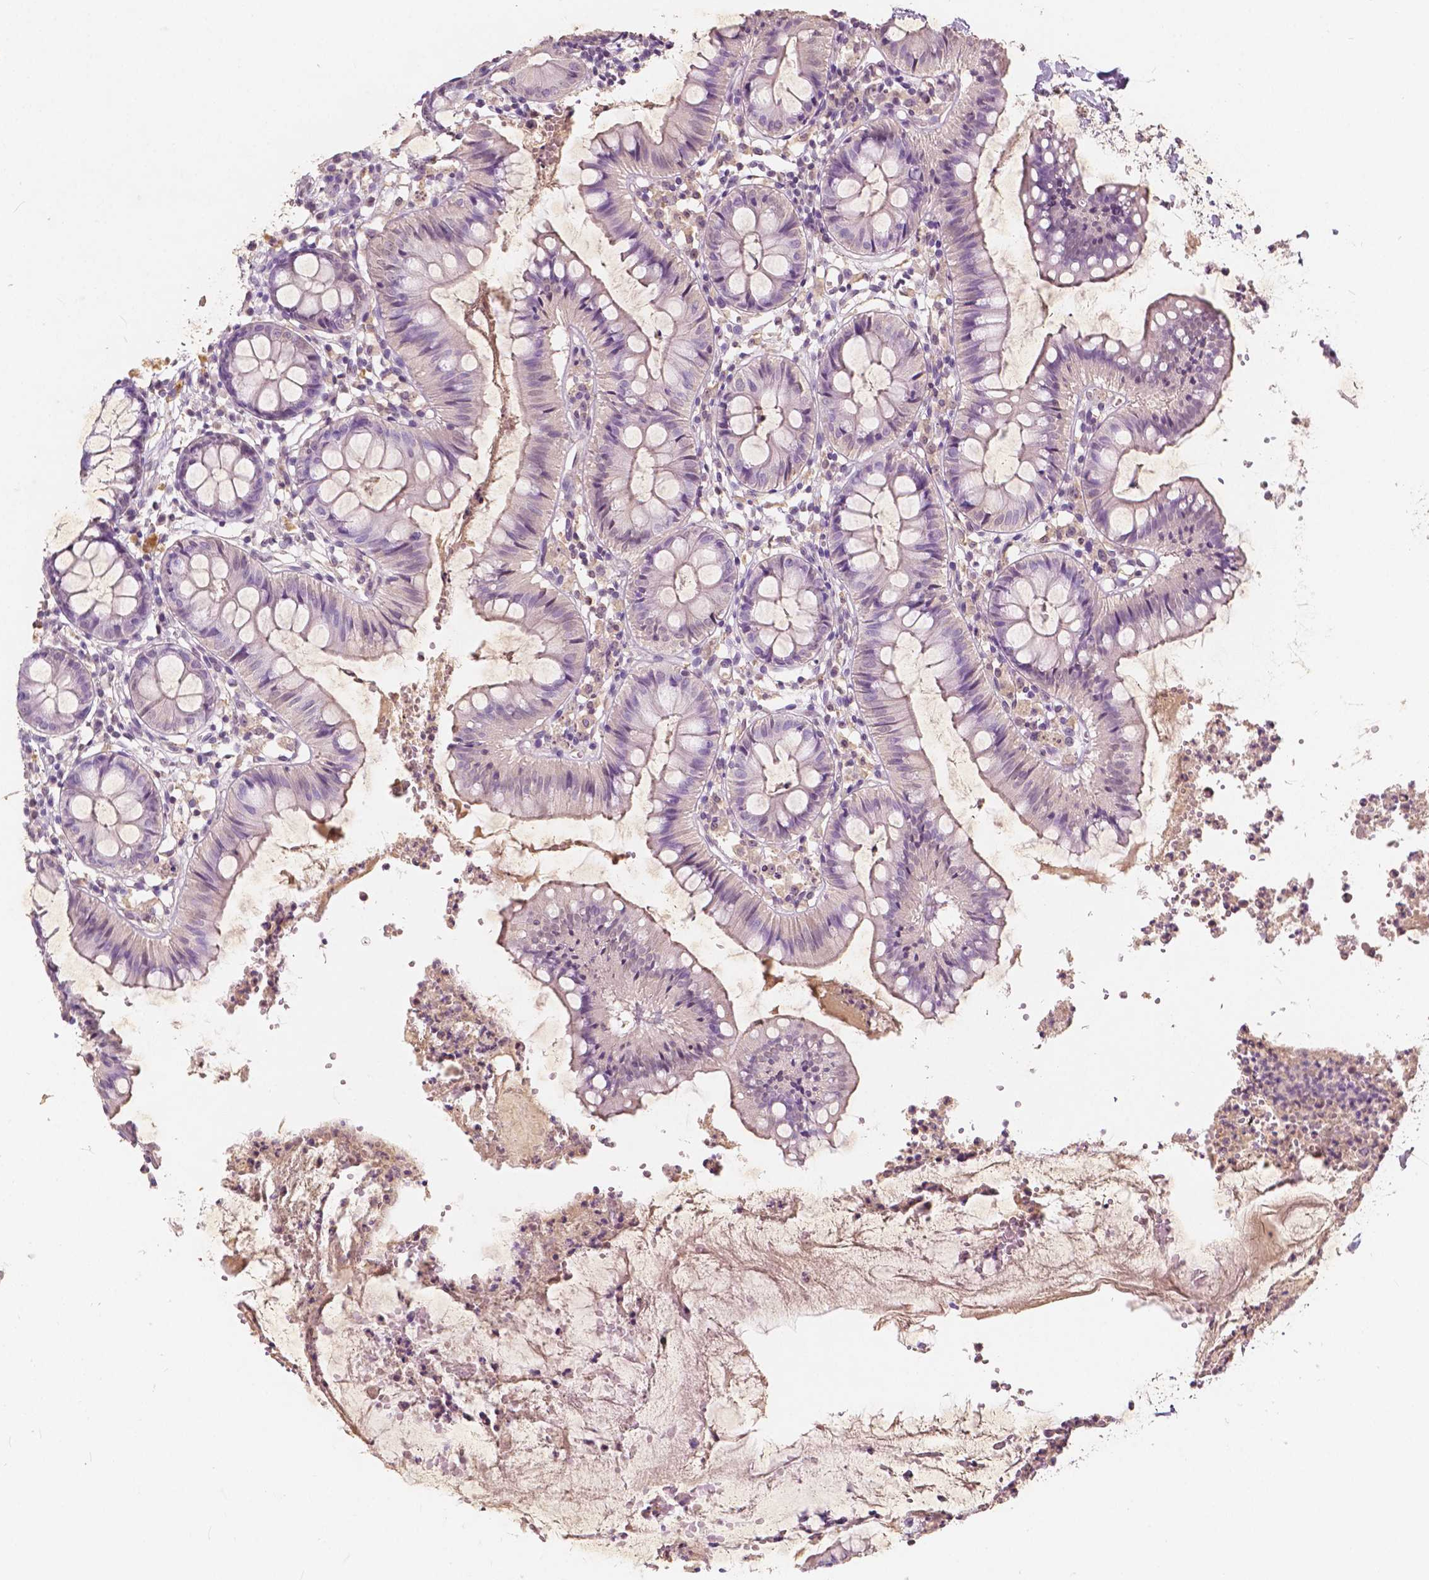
{"staining": {"intensity": "negative", "quantity": "none", "location": "none"}, "tissue": "colon", "cell_type": "Endothelial cells", "image_type": "normal", "snomed": [{"axis": "morphology", "description": "Normal tissue, NOS"}, {"axis": "topography", "description": "Colon"}], "caption": "This is a micrograph of immunohistochemistry (IHC) staining of benign colon, which shows no staining in endothelial cells. (Immunohistochemistry (ihc), brightfield microscopy, high magnification).", "gene": "SOX15", "patient": {"sex": "female", "age": 84}}